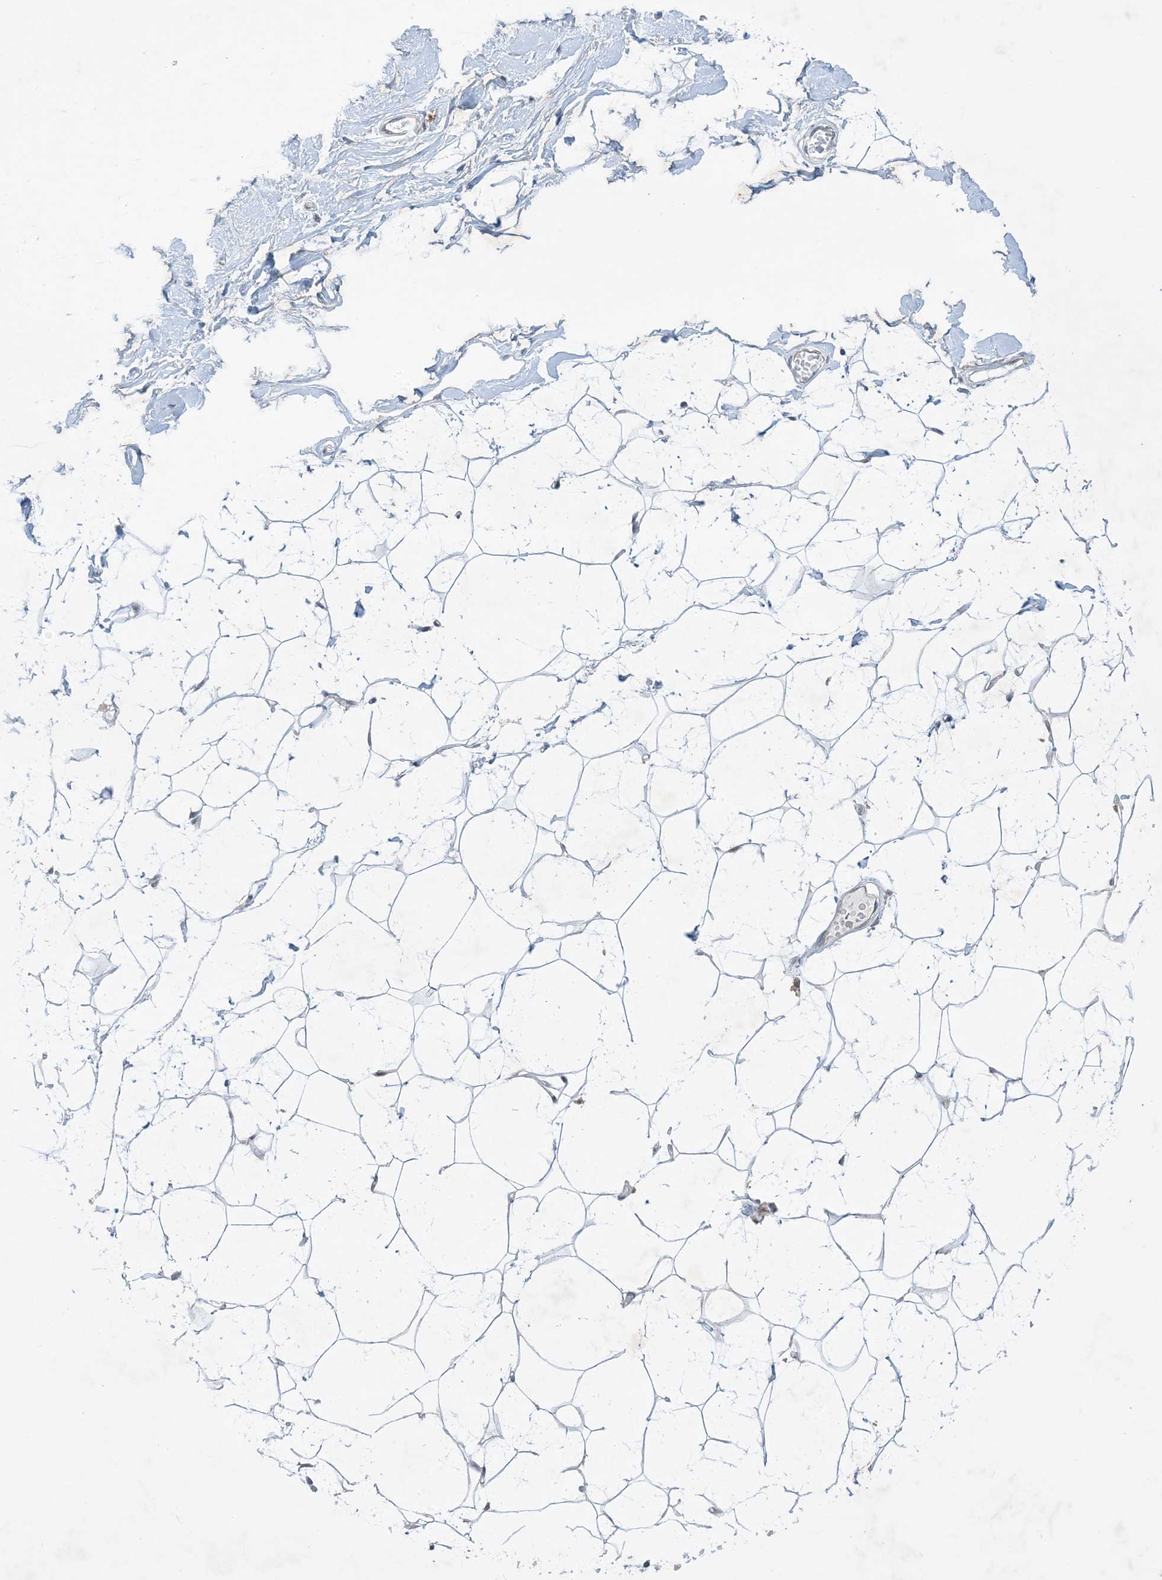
{"staining": {"intensity": "negative", "quantity": "none", "location": "none"}, "tissue": "breast", "cell_type": "Adipocytes", "image_type": "normal", "snomed": [{"axis": "morphology", "description": "Normal tissue, NOS"}, {"axis": "topography", "description": "Breast"}], "caption": "This is an IHC image of benign human breast. There is no staining in adipocytes.", "gene": "SOGA3", "patient": {"sex": "female", "age": 26}}